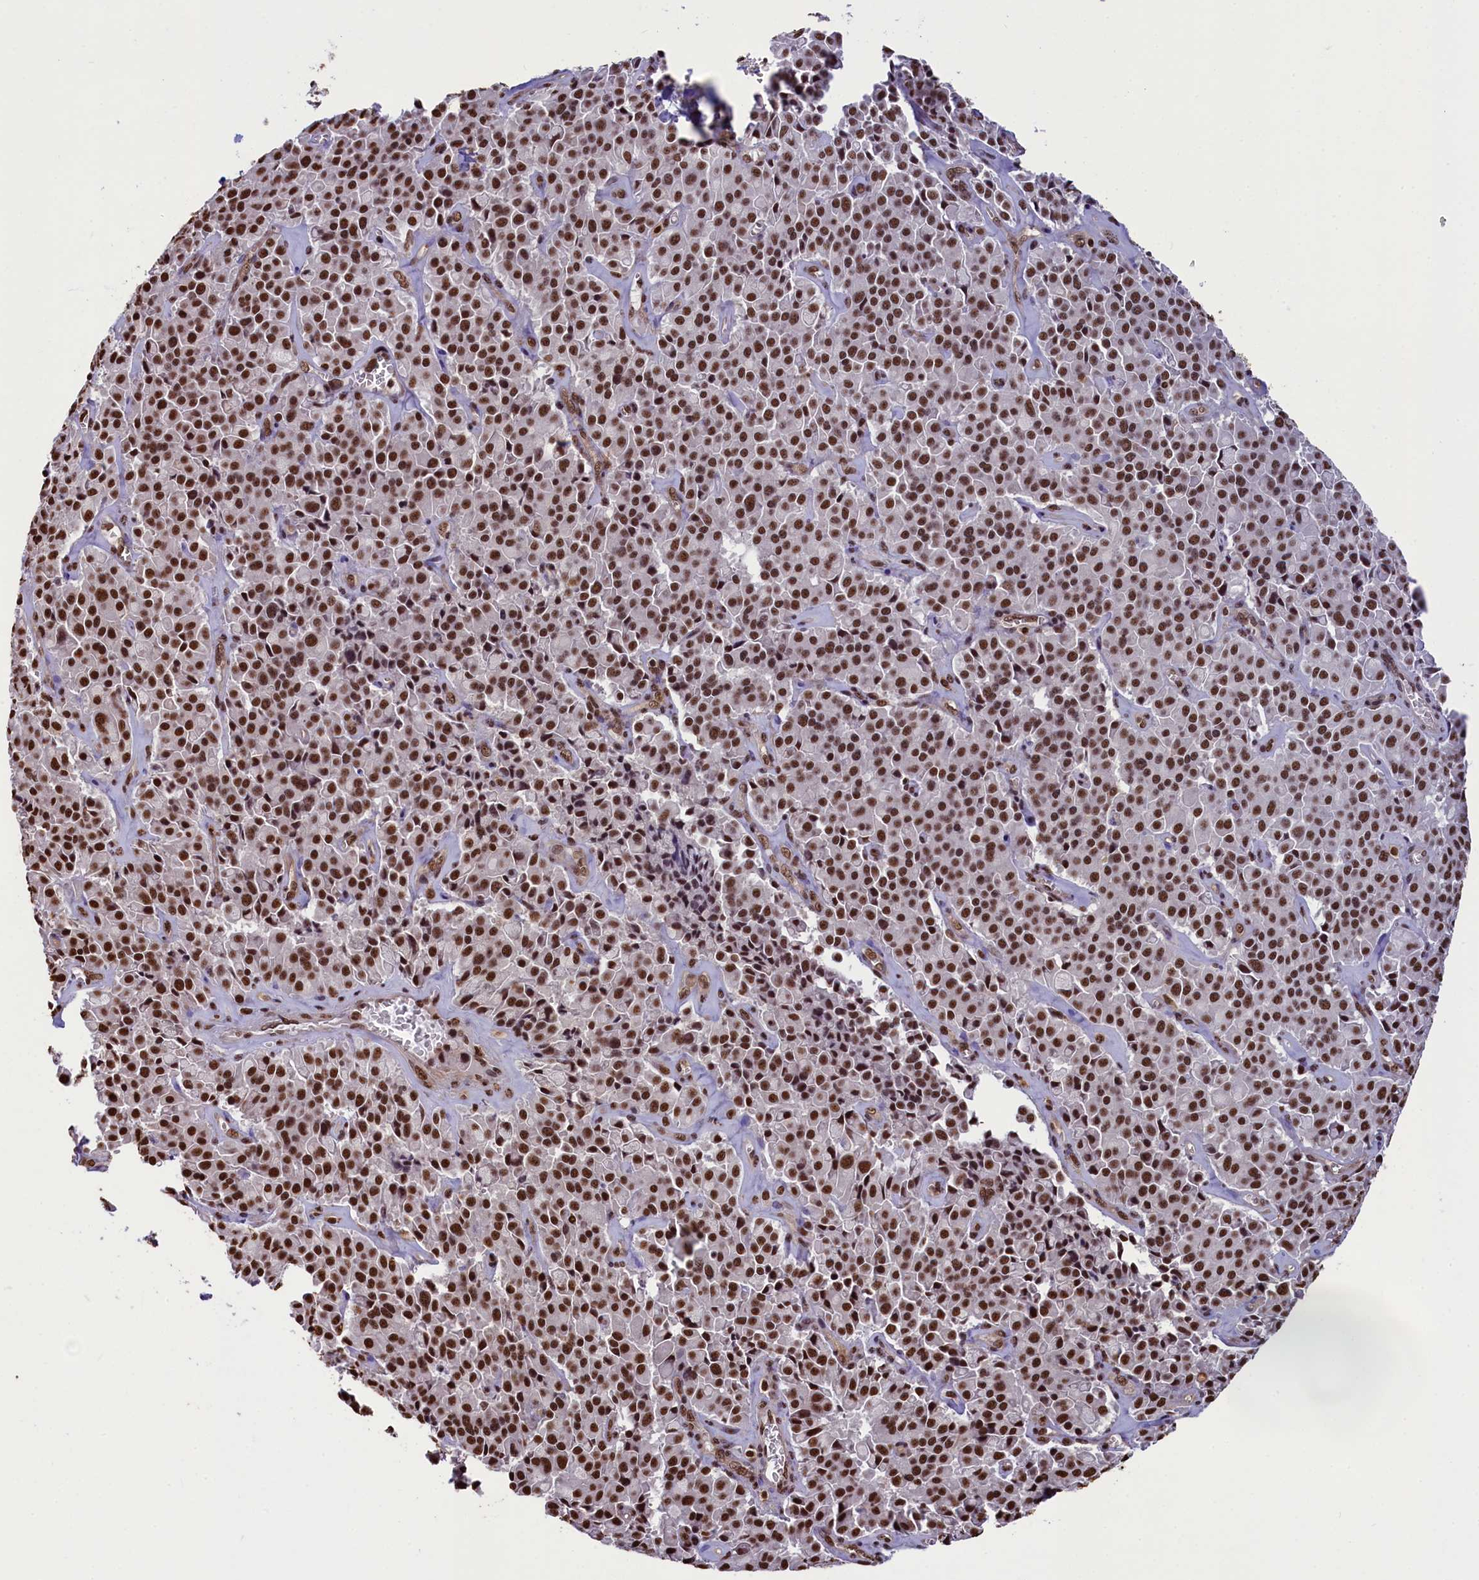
{"staining": {"intensity": "strong", "quantity": ">75%", "location": "nuclear"}, "tissue": "pancreatic cancer", "cell_type": "Tumor cells", "image_type": "cancer", "snomed": [{"axis": "morphology", "description": "Adenocarcinoma, NOS"}, {"axis": "topography", "description": "Pancreas"}], "caption": "A brown stain highlights strong nuclear positivity of a protein in human pancreatic cancer (adenocarcinoma) tumor cells.", "gene": "SNRPD2", "patient": {"sex": "male", "age": 65}}